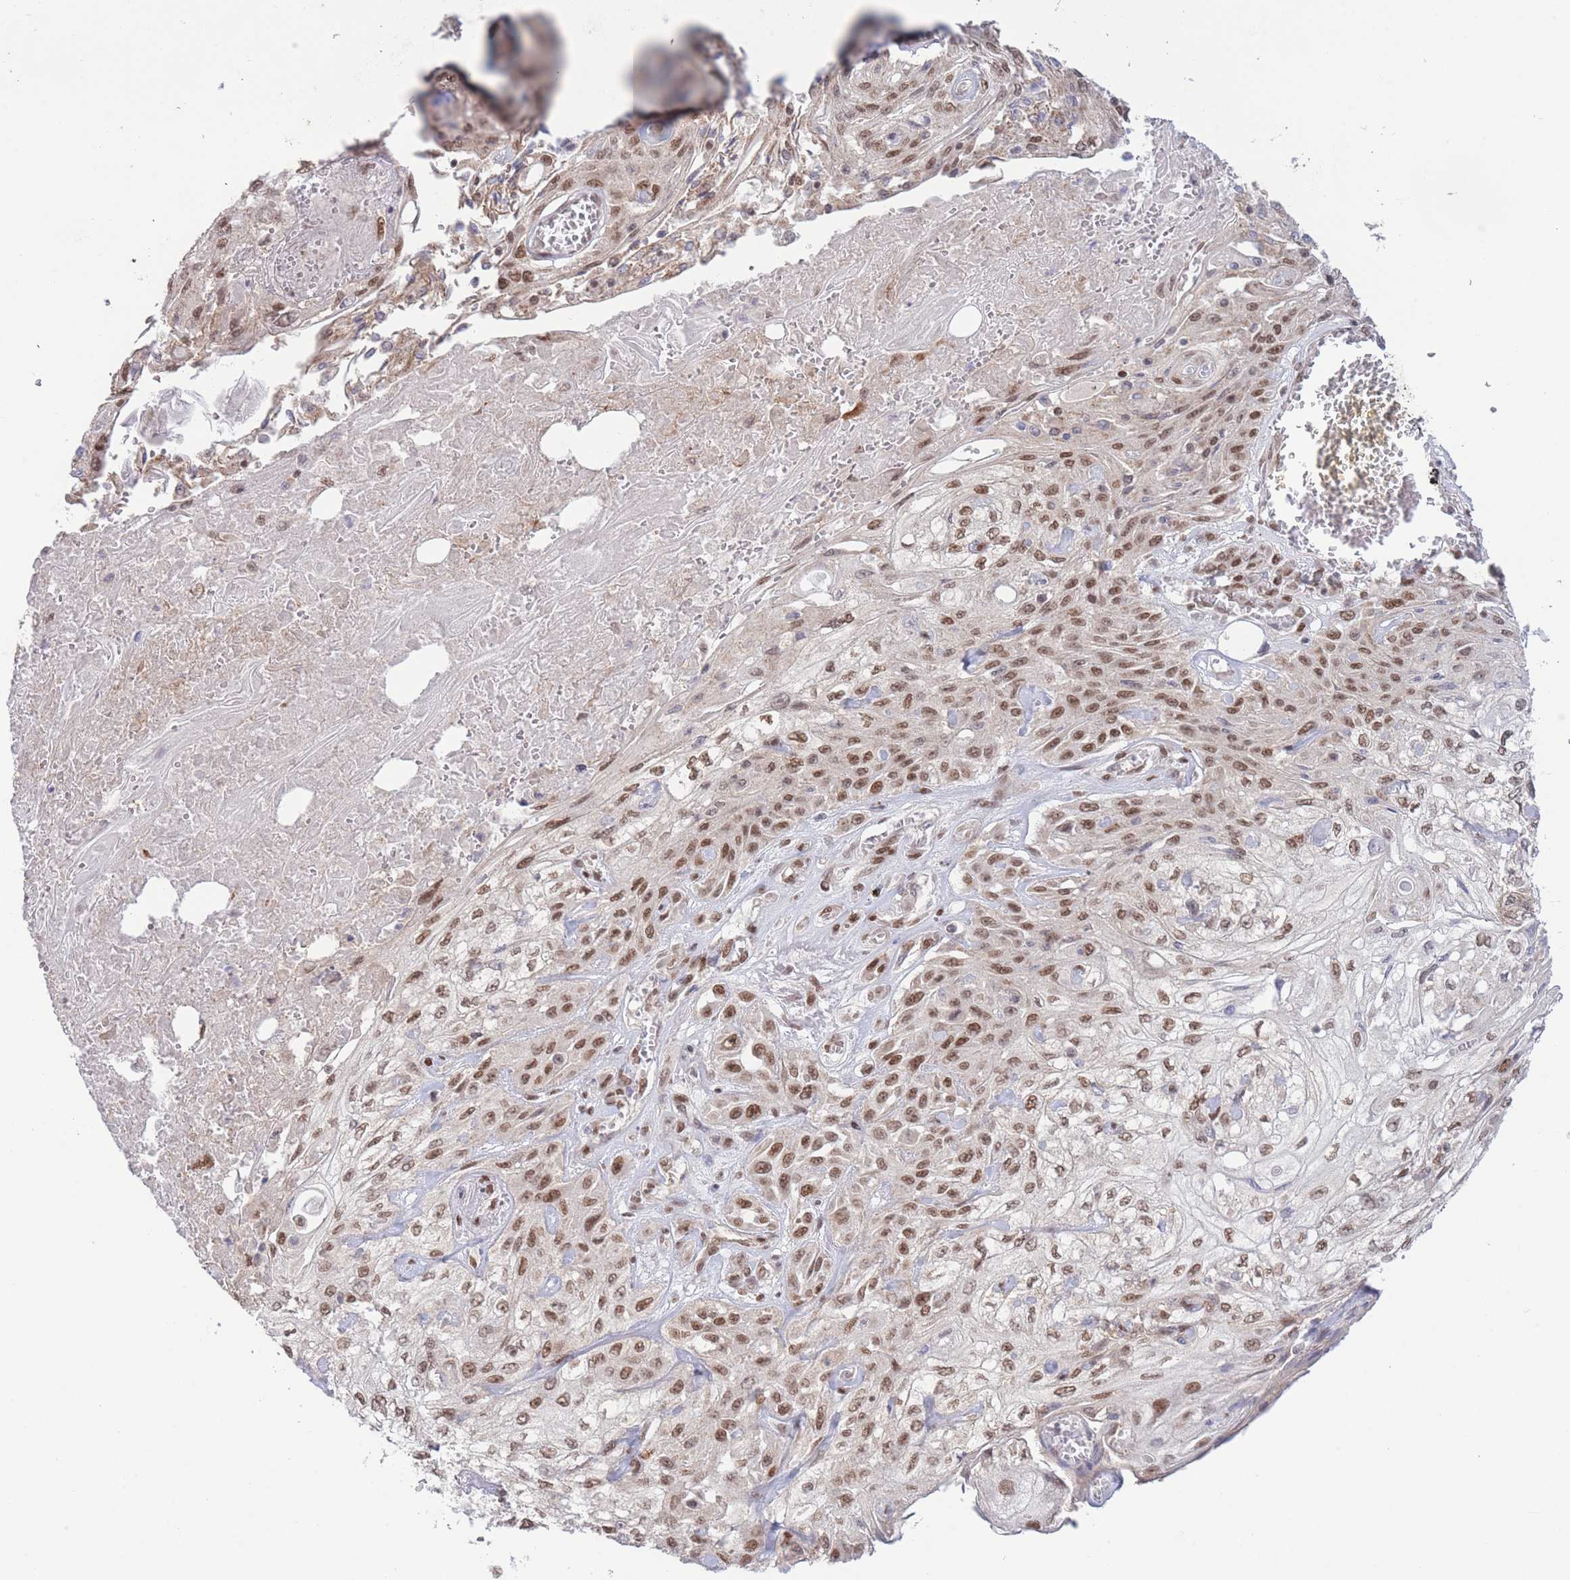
{"staining": {"intensity": "moderate", "quantity": ">75%", "location": "nuclear"}, "tissue": "skin cancer", "cell_type": "Tumor cells", "image_type": "cancer", "snomed": [{"axis": "morphology", "description": "Squamous cell carcinoma, NOS"}, {"axis": "morphology", "description": "Squamous cell carcinoma, metastatic, NOS"}, {"axis": "topography", "description": "Skin"}, {"axis": "topography", "description": "Lymph node"}], "caption": "A high-resolution image shows IHC staining of skin cancer, which reveals moderate nuclear expression in approximately >75% of tumor cells. The protein is stained brown, and the nuclei are stained in blue (DAB (3,3'-diaminobenzidine) IHC with brightfield microscopy, high magnification).", "gene": "CARD8", "patient": {"sex": "male", "age": 75}}